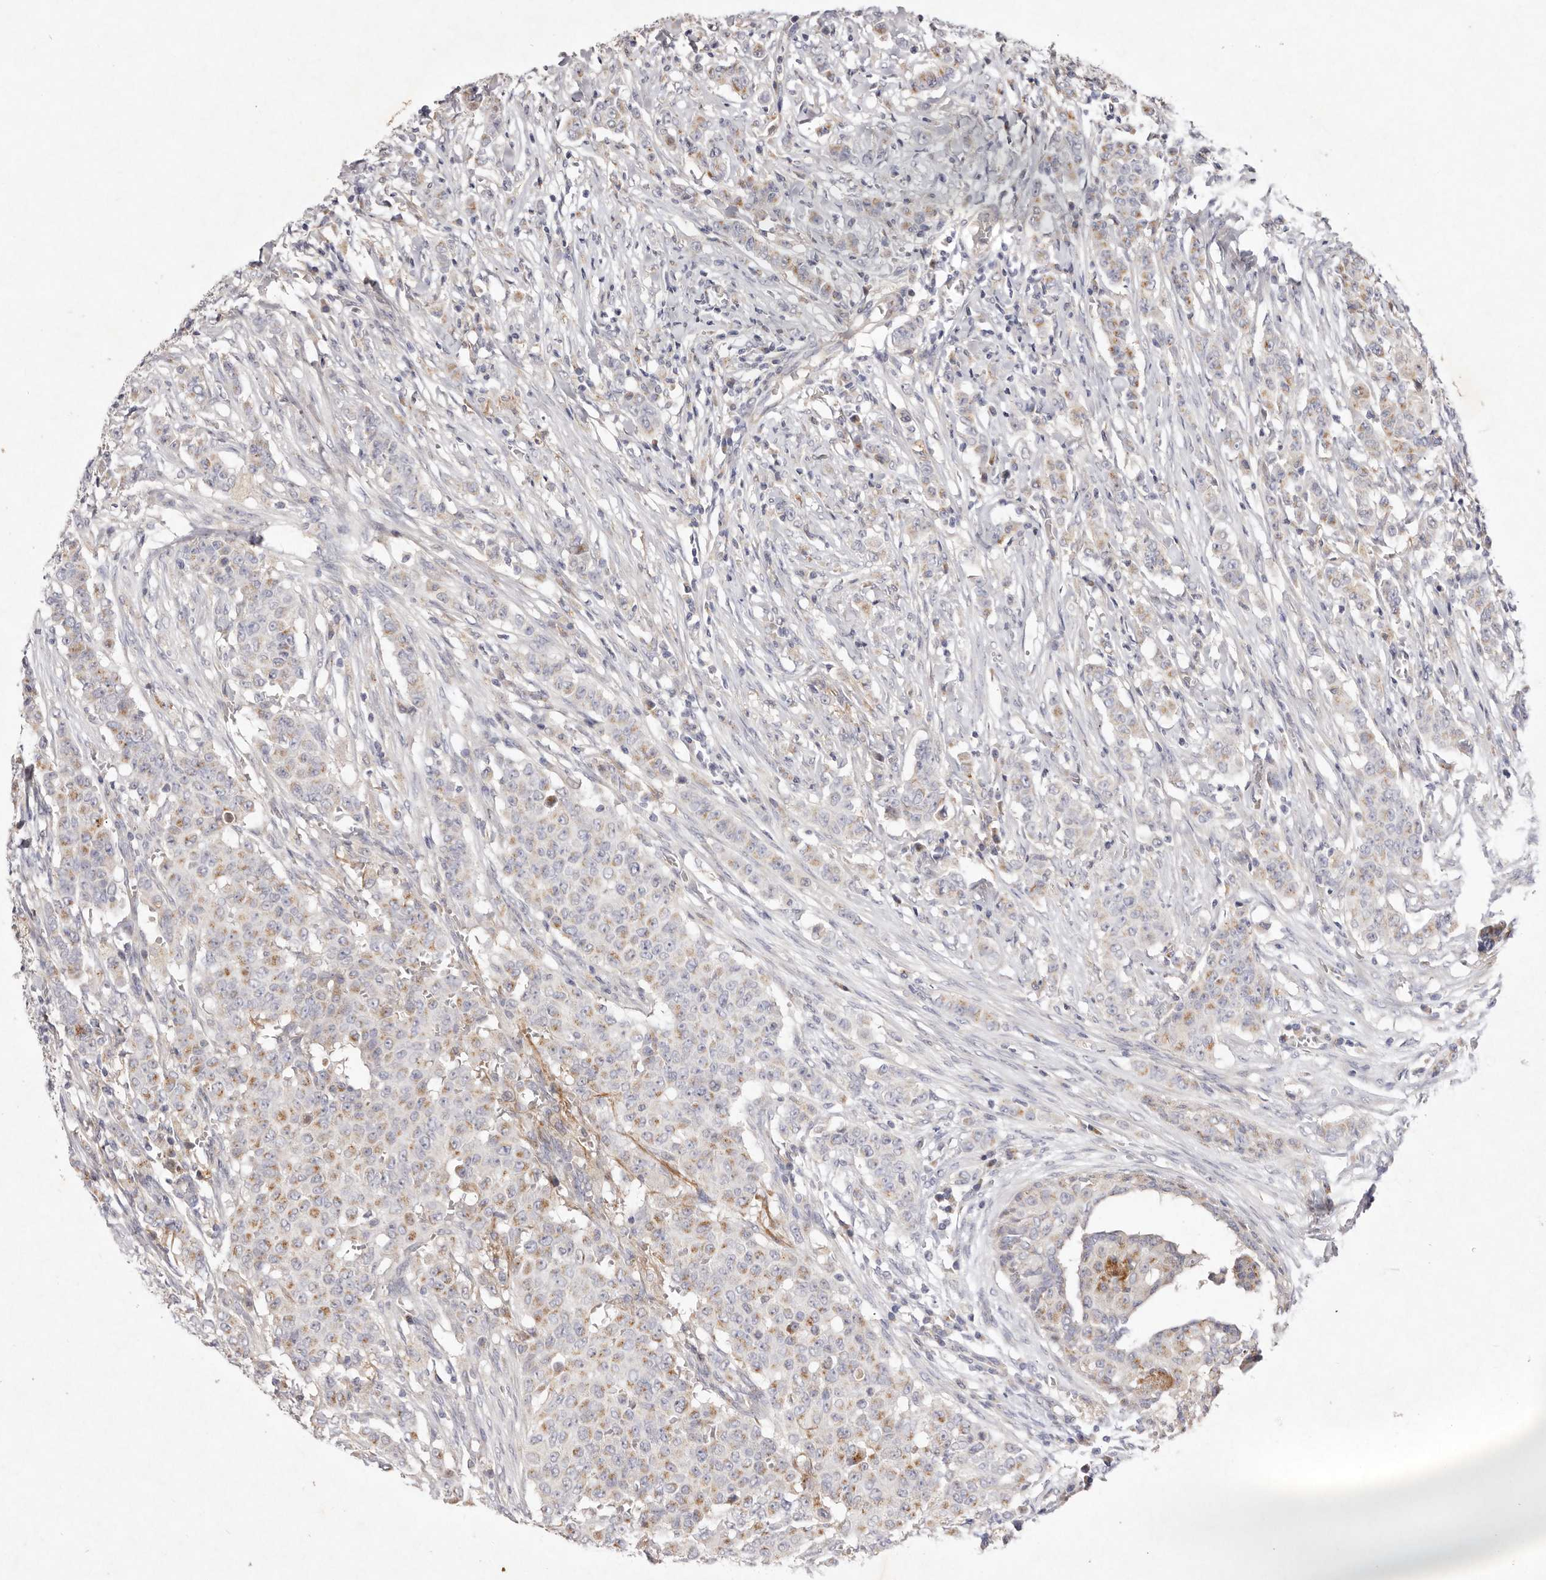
{"staining": {"intensity": "weak", "quantity": ">75%", "location": "cytoplasmic/membranous"}, "tissue": "breast cancer", "cell_type": "Tumor cells", "image_type": "cancer", "snomed": [{"axis": "morphology", "description": "Duct carcinoma"}, {"axis": "topography", "description": "Breast"}], "caption": "Brown immunohistochemical staining in invasive ductal carcinoma (breast) reveals weak cytoplasmic/membranous staining in about >75% of tumor cells.", "gene": "USP24", "patient": {"sex": "female", "age": 40}}